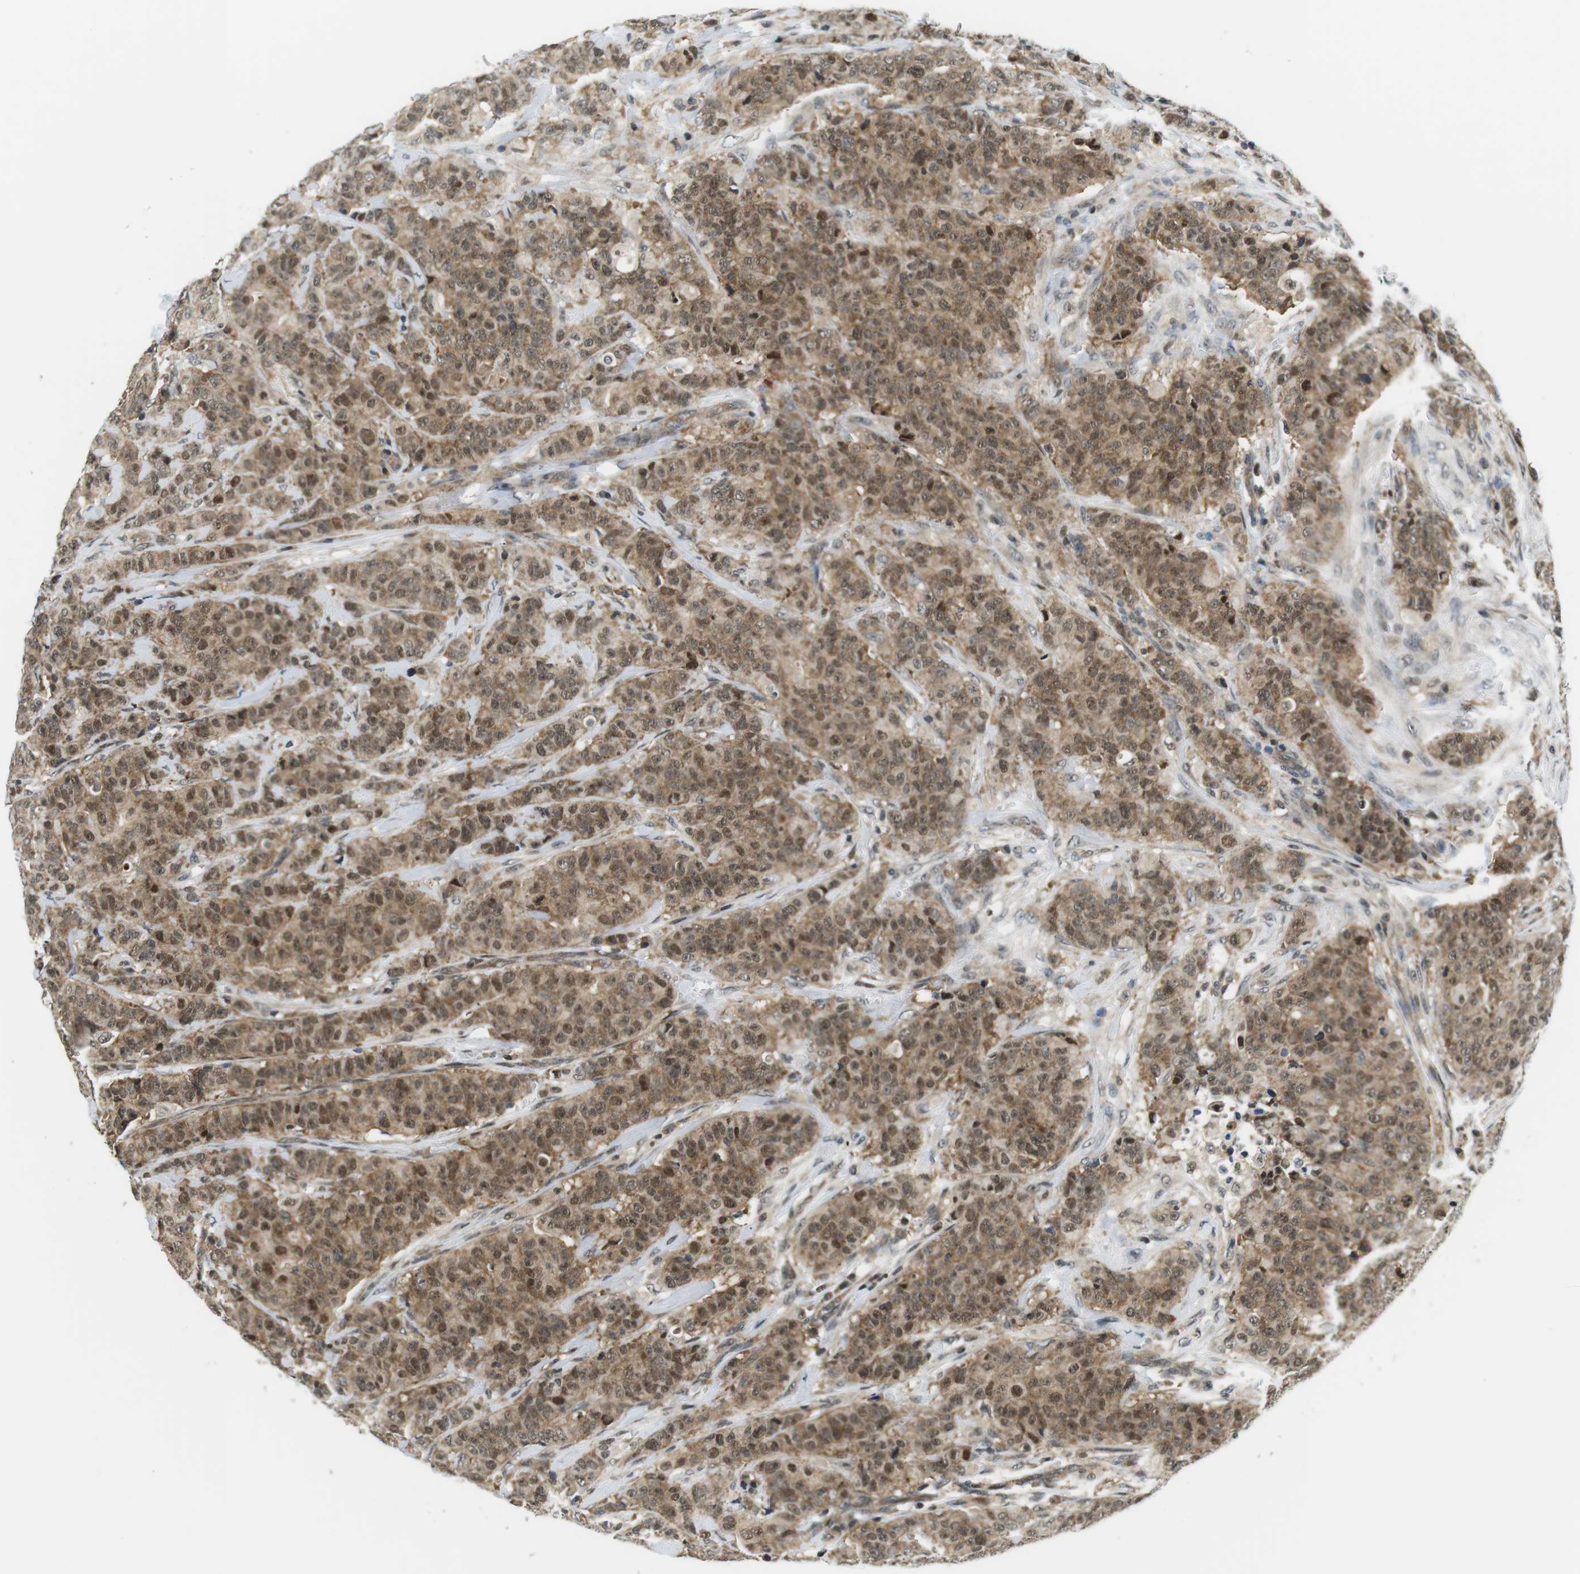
{"staining": {"intensity": "moderate", "quantity": ">75%", "location": "cytoplasmic/membranous,nuclear"}, "tissue": "breast cancer", "cell_type": "Tumor cells", "image_type": "cancer", "snomed": [{"axis": "morphology", "description": "Normal tissue, NOS"}, {"axis": "morphology", "description": "Duct carcinoma"}, {"axis": "topography", "description": "Breast"}], "caption": "Breast cancer (infiltrating ductal carcinoma) stained for a protein reveals moderate cytoplasmic/membranous and nuclear positivity in tumor cells.", "gene": "CSNK2B", "patient": {"sex": "female", "age": 40}}